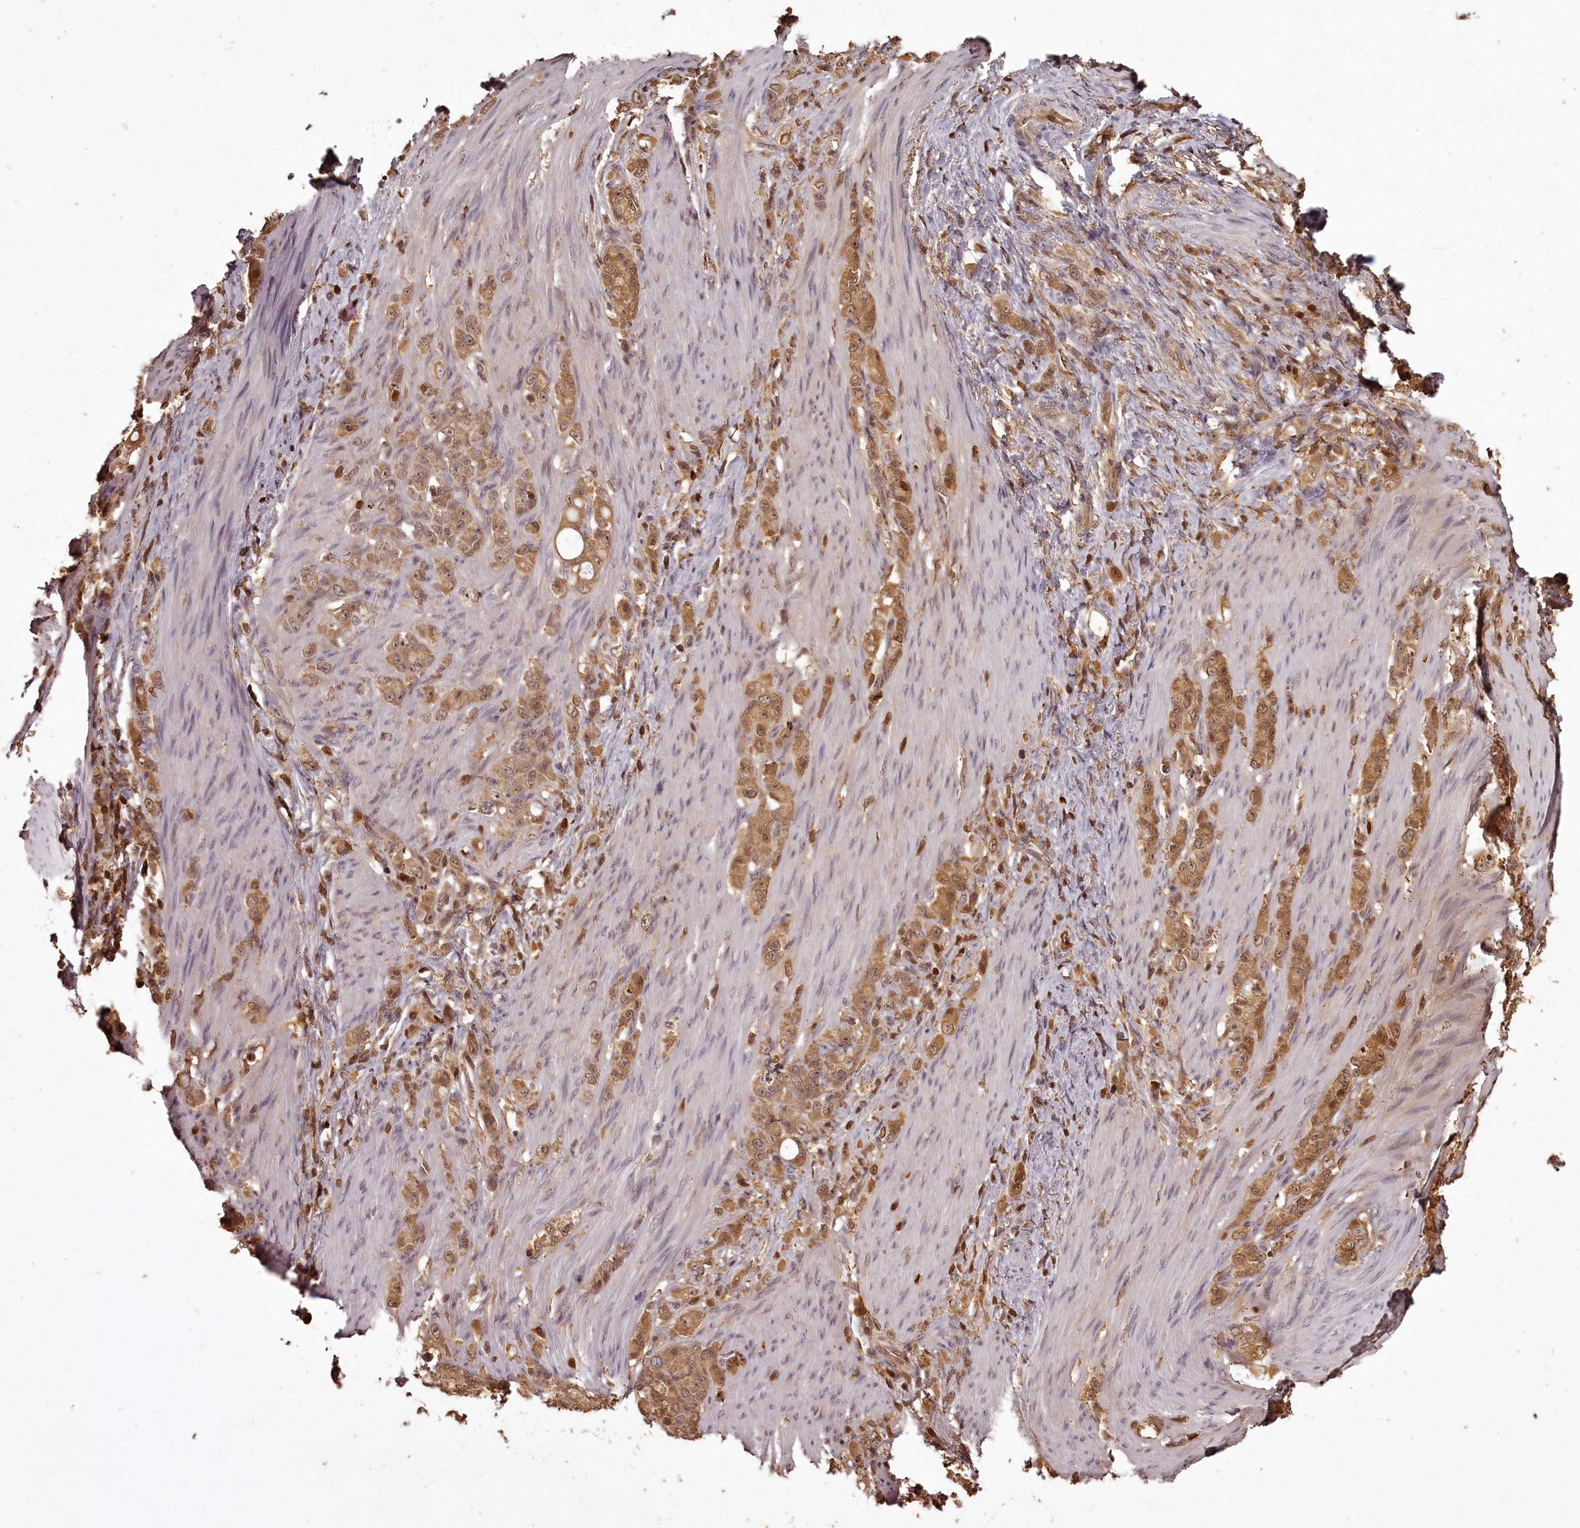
{"staining": {"intensity": "moderate", "quantity": ">75%", "location": "cytoplasmic/membranous"}, "tissue": "stomach cancer", "cell_type": "Tumor cells", "image_type": "cancer", "snomed": [{"axis": "morphology", "description": "Adenocarcinoma, NOS"}, {"axis": "topography", "description": "Stomach"}], "caption": "An immunohistochemistry (IHC) image of tumor tissue is shown. Protein staining in brown shows moderate cytoplasmic/membranous positivity in adenocarcinoma (stomach) within tumor cells.", "gene": "NPRL2", "patient": {"sex": "female", "age": 79}}